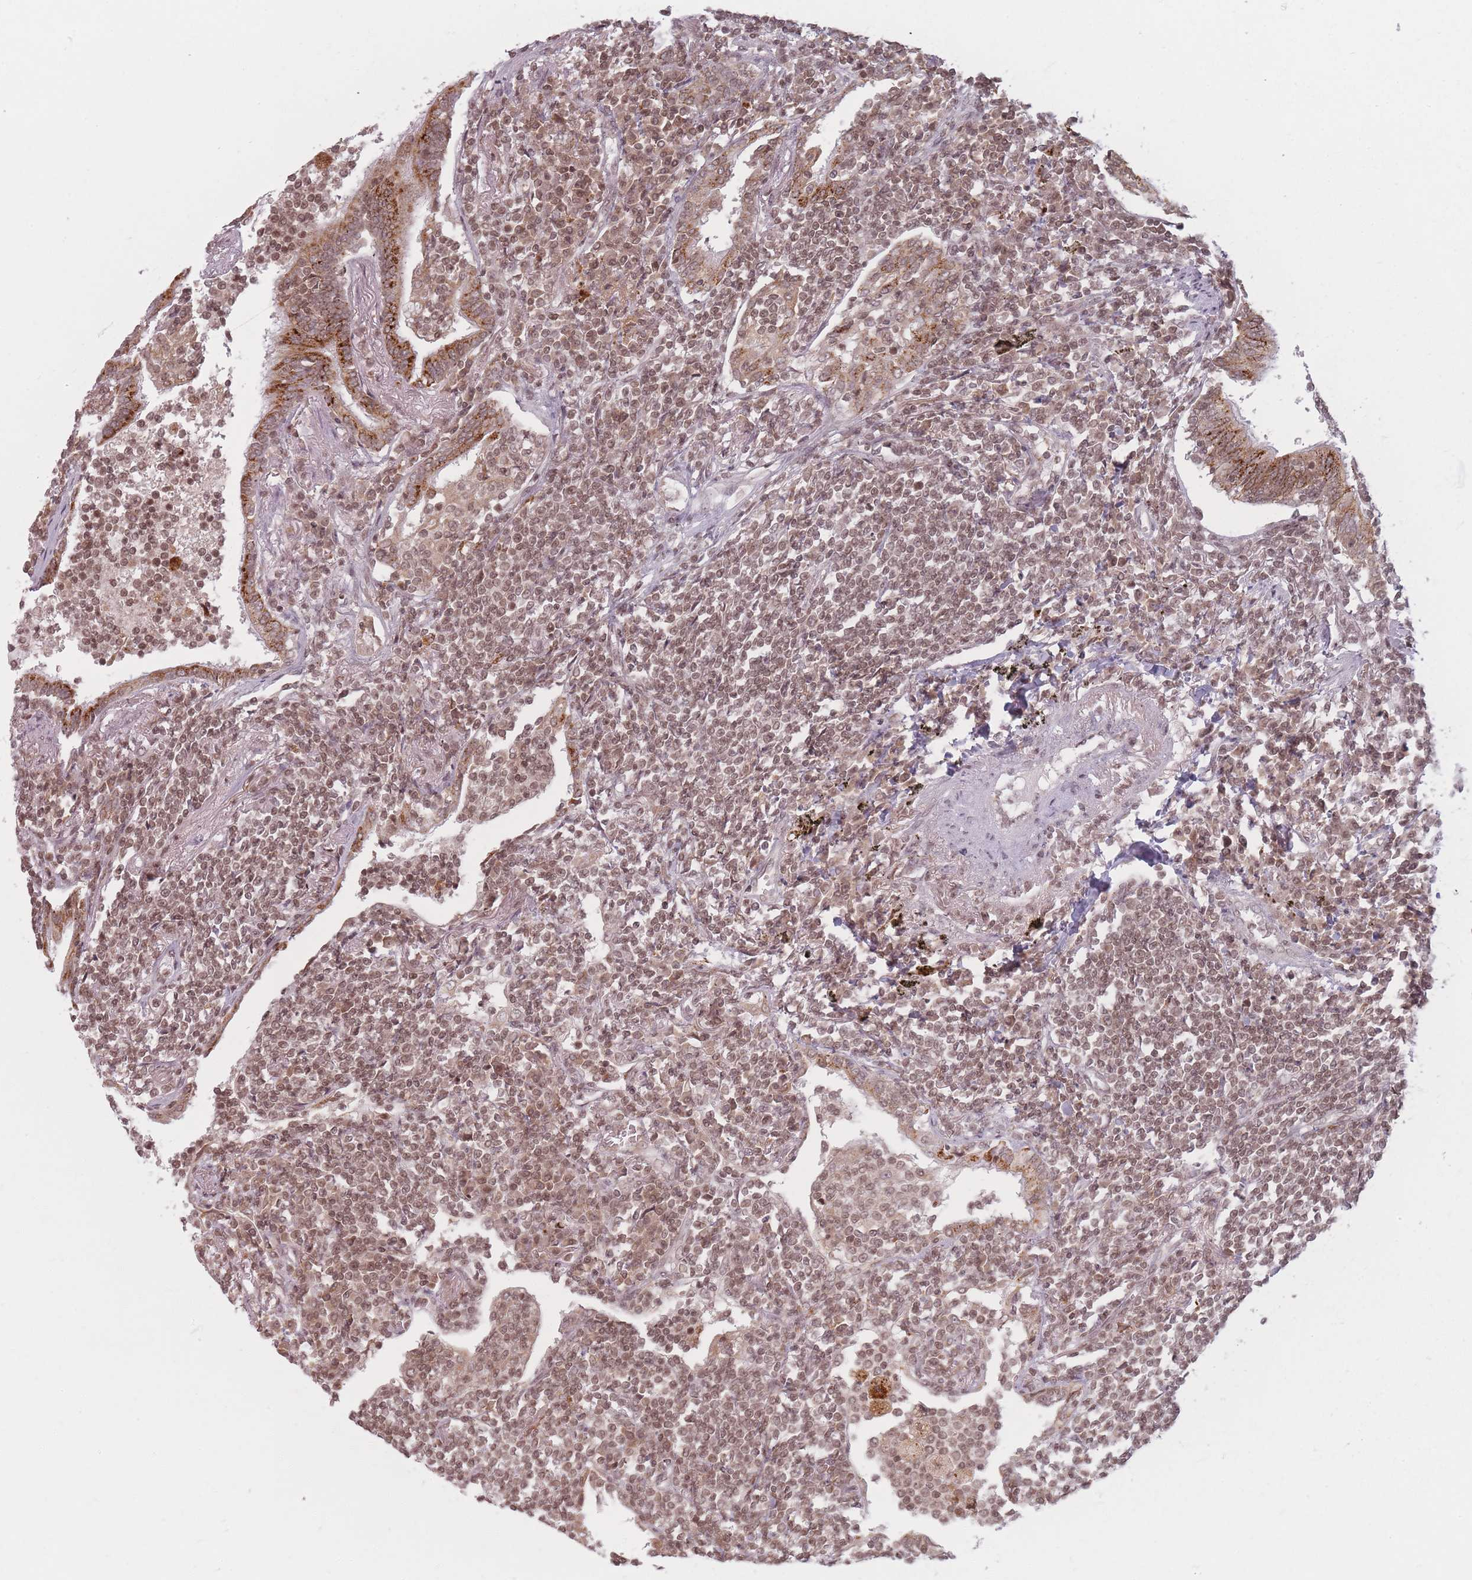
{"staining": {"intensity": "moderate", "quantity": ">75%", "location": "nuclear"}, "tissue": "lymphoma", "cell_type": "Tumor cells", "image_type": "cancer", "snomed": [{"axis": "morphology", "description": "Malignant lymphoma, non-Hodgkin's type, Low grade"}, {"axis": "topography", "description": "Lung"}], "caption": "Immunohistochemistry (IHC) staining of malignant lymphoma, non-Hodgkin's type (low-grade), which demonstrates medium levels of moderate nuclear positivity in about >75% of tumor cells indicating moderate nuclear protein positivity. The staining was performed using DAB (brown) for protein detection and nuclei were counterstained in hematoxylin (blue).", "gene": "SPATA45", "patient": {"sex": "female", "age": 71}}